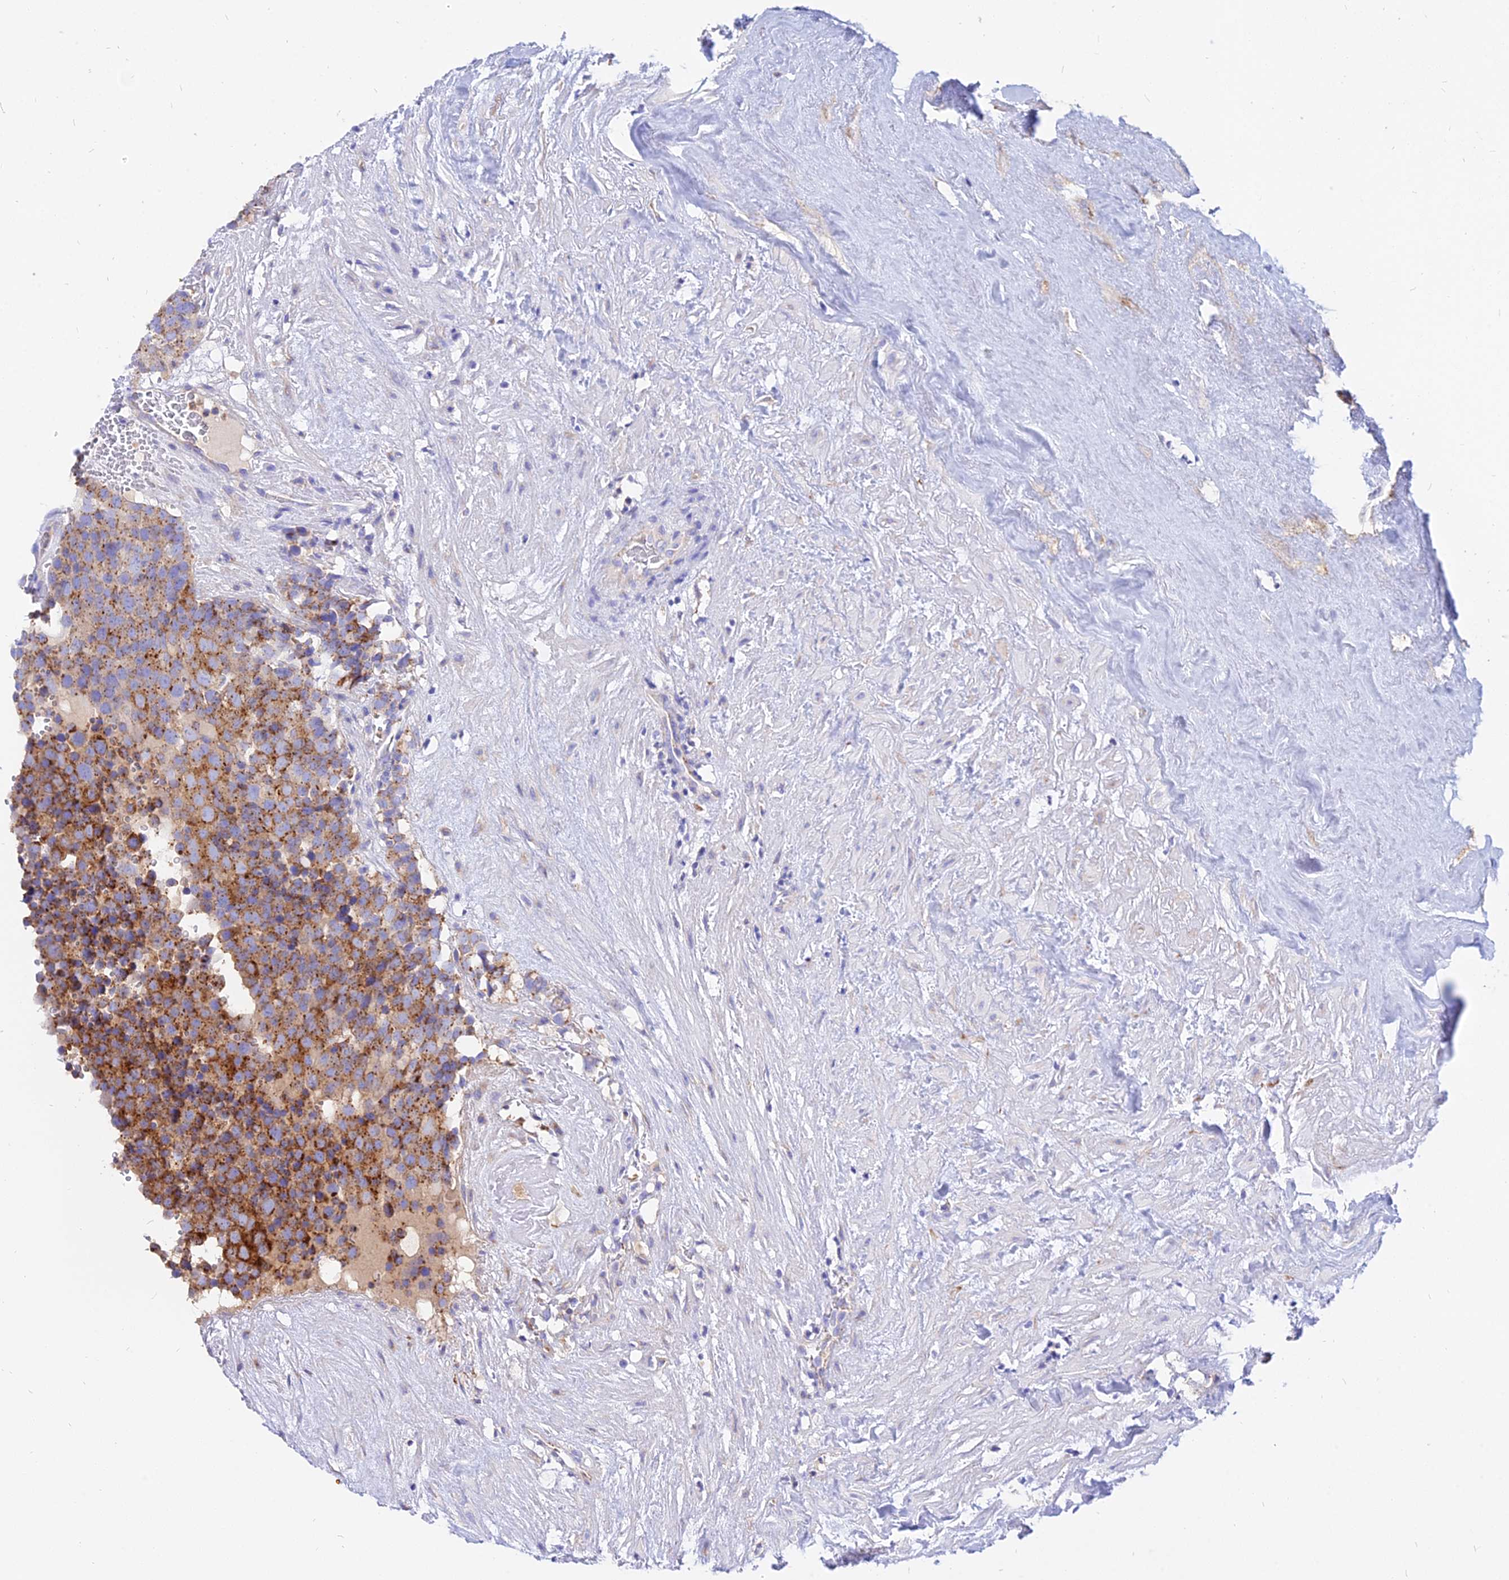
{"staining": {"intensity": "strong", "quantity": ">75%", "location": "cytoplasmic/membranous"}, "tissue": "testis cancer", "cell_type": "Tumor cells", "image_type": "cancer", "snomed": [{"axis": "morphology", "description": "Seminoma, NOS"}, {"axis": "topography", "description": "Testis"}], "caption": "A high-resolution micrograph shows immunohistochemistry staining of testis seminoma, which reveals strong cytoplasmic/membranous positivity in about >75% of tumor cells.", "gene": "AGTRAP", "patient": {"sex": "male", "age": 71}}